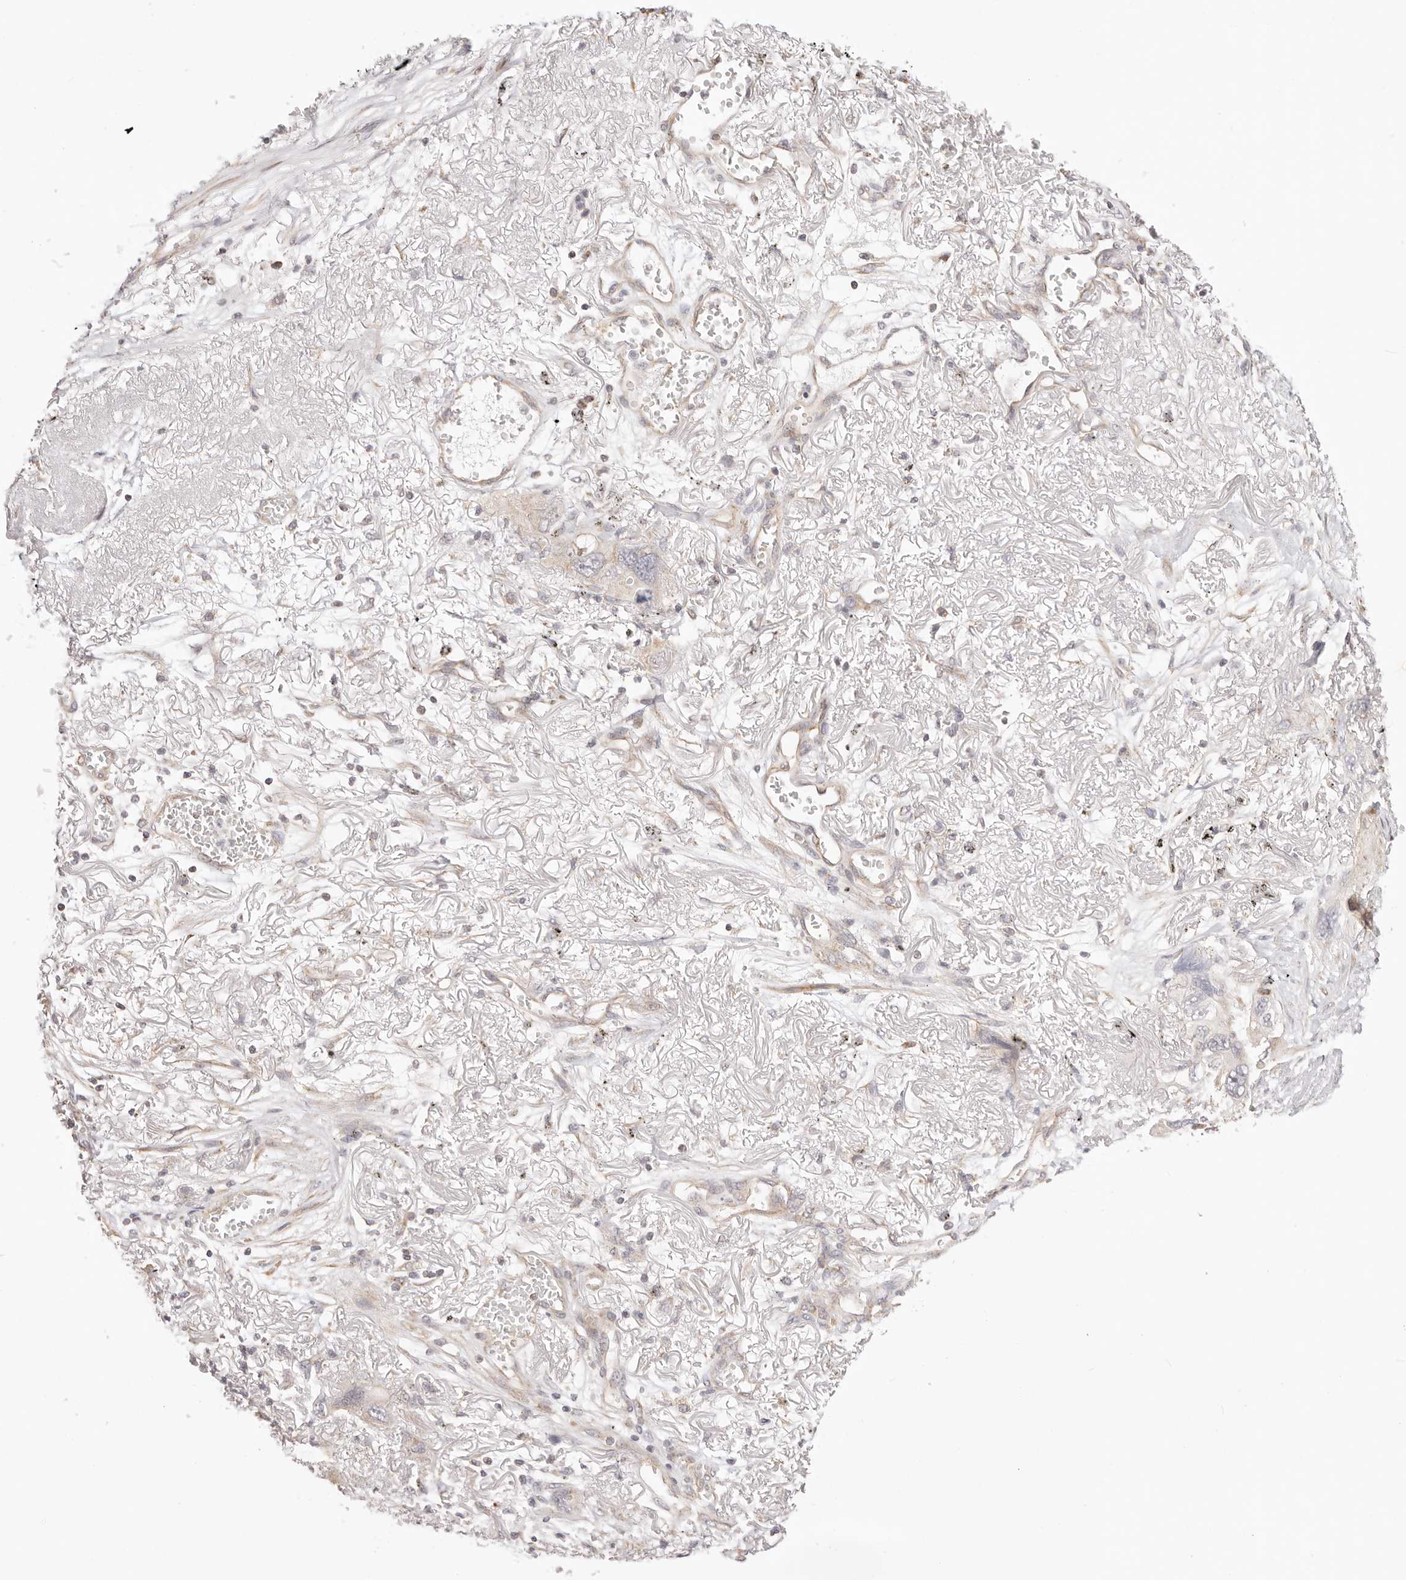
{"staining": {"intensity": "weak", "quantity": "<25%", "location": "cytoplasmic/membranous"}, "tissue": "lung cancer", "cell_type": "Tumor cells", "image_type": "cancer", "snomed": [{"axis": "morphology", "description": "Squamous cell carcinoma, NOS"}, {"axis": "topography", "description": "Lung"}], "caption": "This is an immunohistochemistry (IHC) photomicrograph of human lung cancer. There is no expression in tumor cells.", "gene": "KCMF1", "patient": {"sex": "female", "age": 73}}